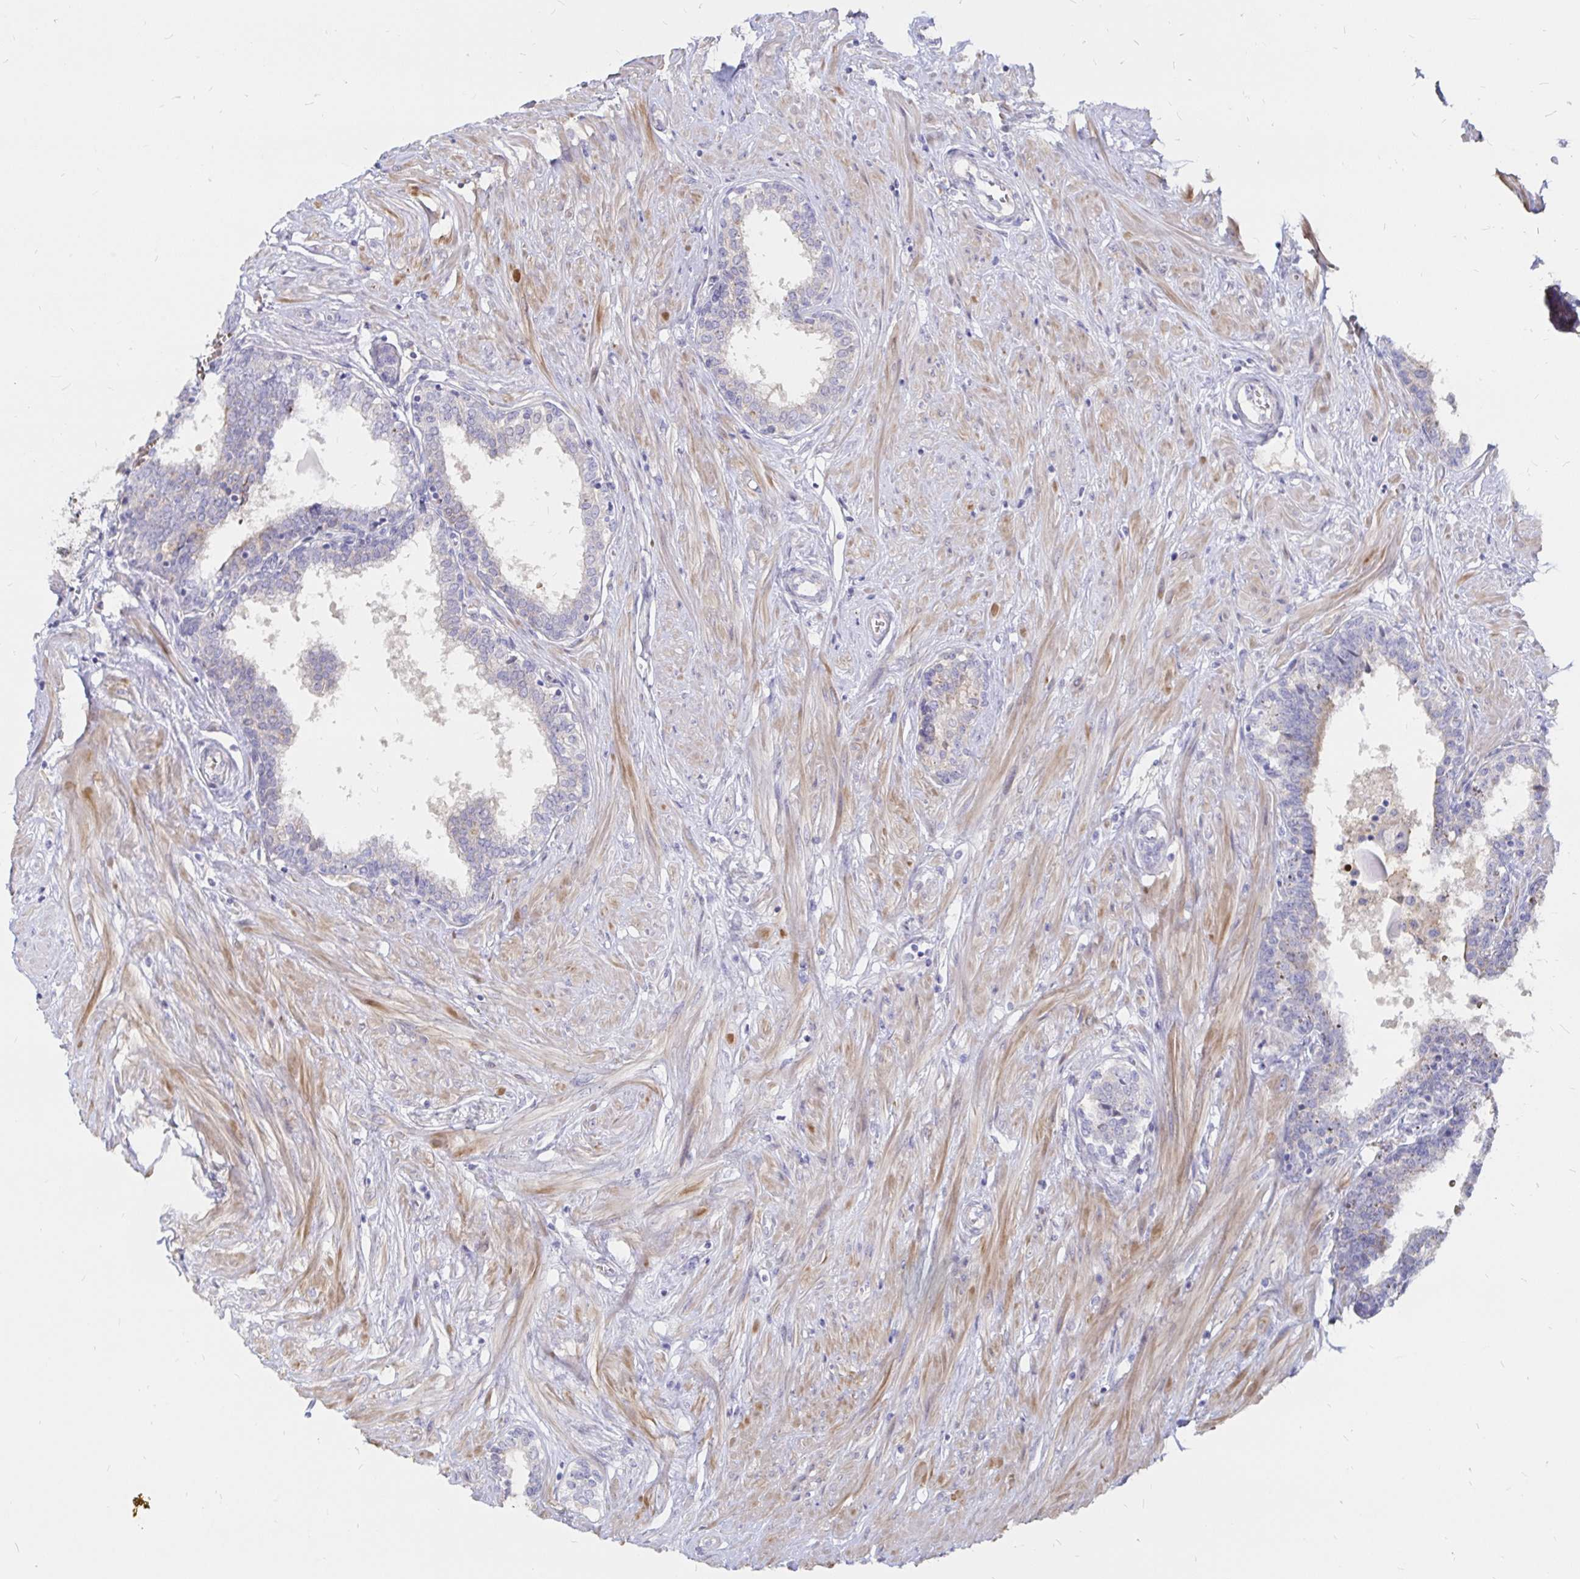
{"staining": {"intensity": "negative", "quantity": "none", "location": "none"}, "tissue": "prostate", "cell_type": "Glandular cells", "image_type": "normal", "snomed": [{"axis": "morphology", "description": "Normal tissue, NOS"}, {"axis": "topography", "description": "Prostate"}], "caption": "High magnification brightfield microscopy of benign prostate stained with DAB (3,3'-diaminobenzidine) (brown) and counterstained with hematoxylin (blue): glandular cells show no significant staining. (DAB immunohistochemistry (IHC), high magnification).", "gene": "KCTD19", "patient": {"sex": "male", "age": 55}}